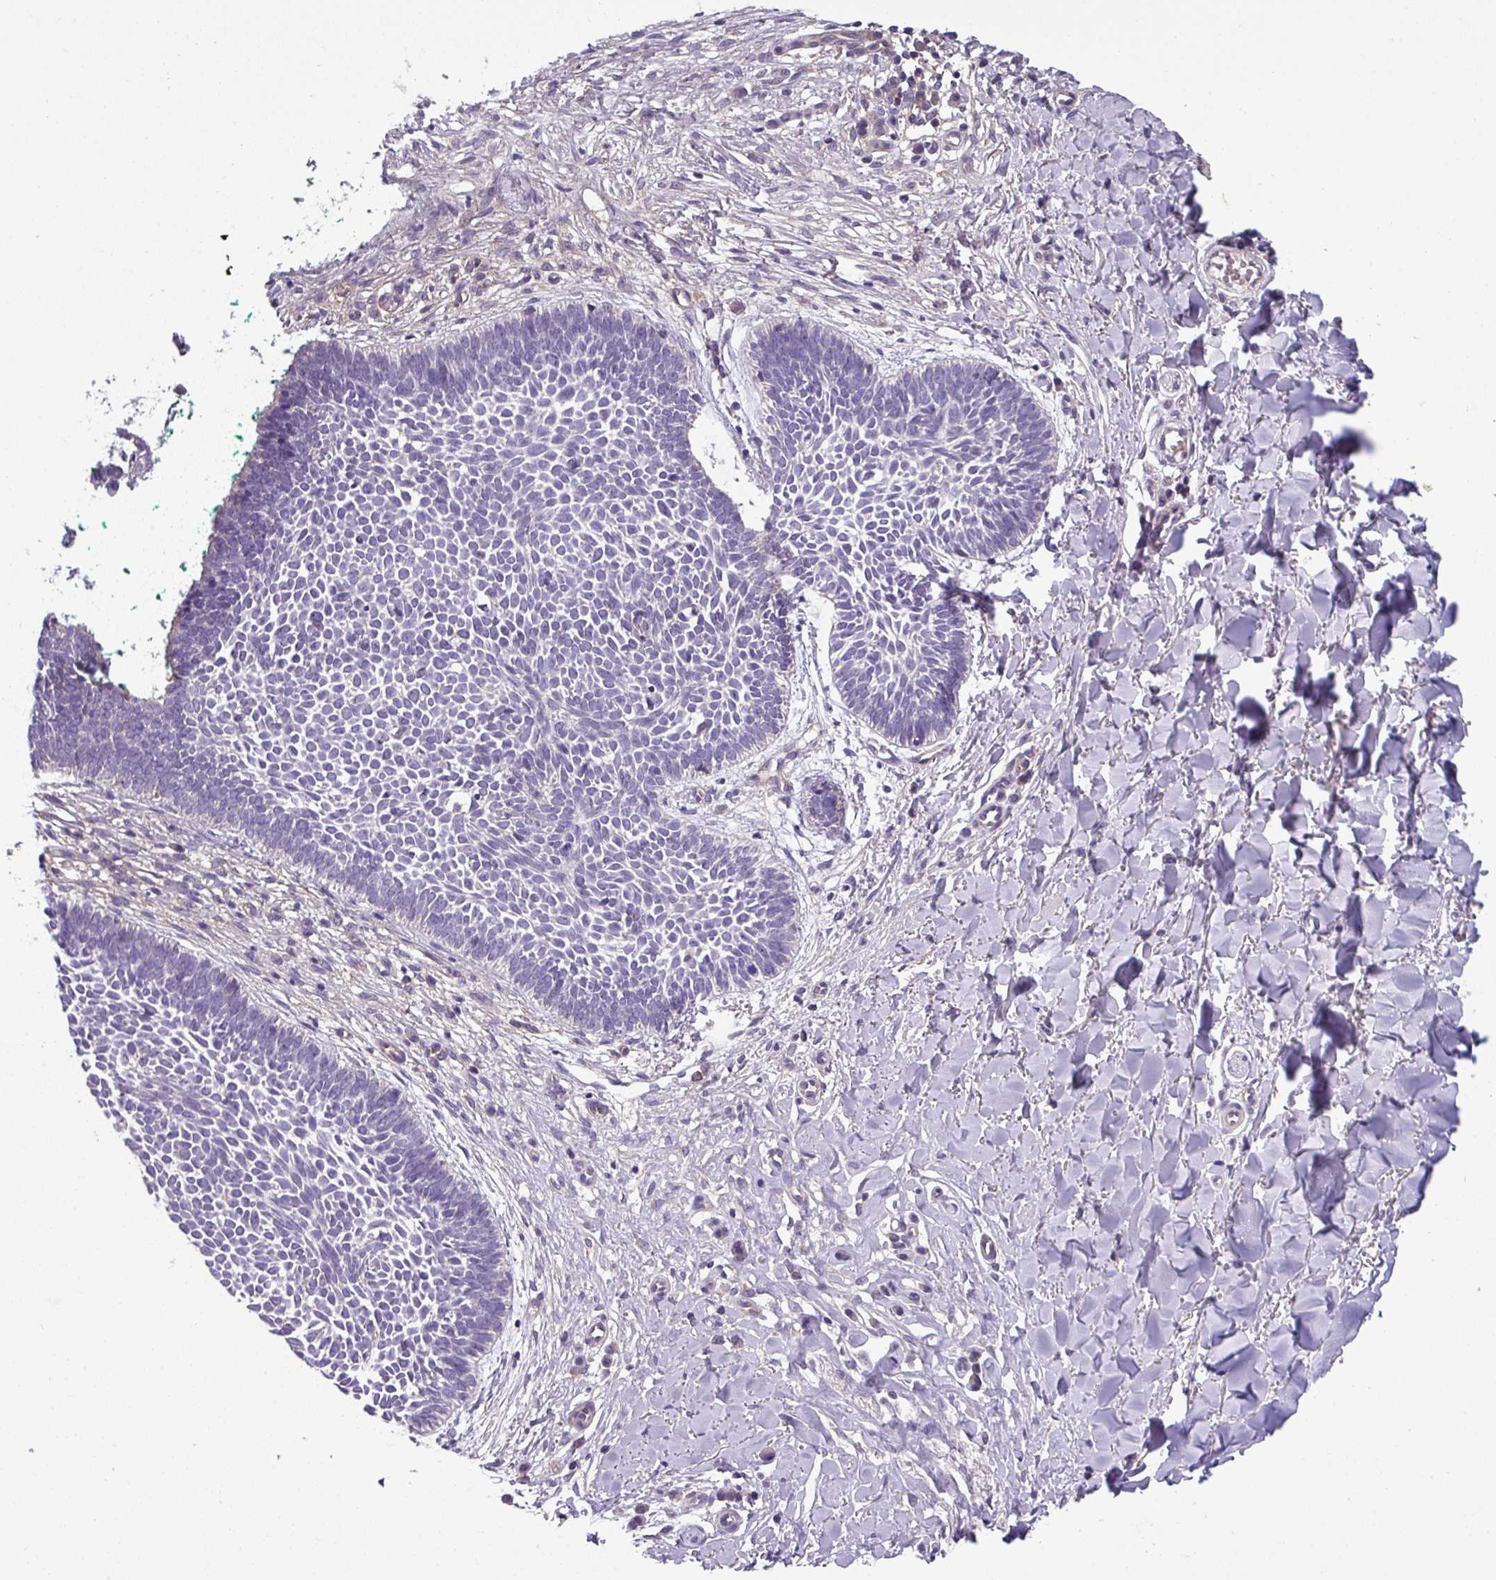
{"staining": {"intensity": "negative", "quantity": "none", "location": "none"}, "tissue": "skin cancer", "cell_type": "Tumor cells", "image_type": "cancer", "snomed": [{"axis": "morphology", "description": "Basal cell carcinoma"}, {"axis": "topography", "description": "Skin"}], "caption": "This is a image of immunohistochemistry staining of skin cancer, which shows no expression in tumor cells.", "gene": "SLC23A2", "patient": {"sex": "male", "age": 49}}